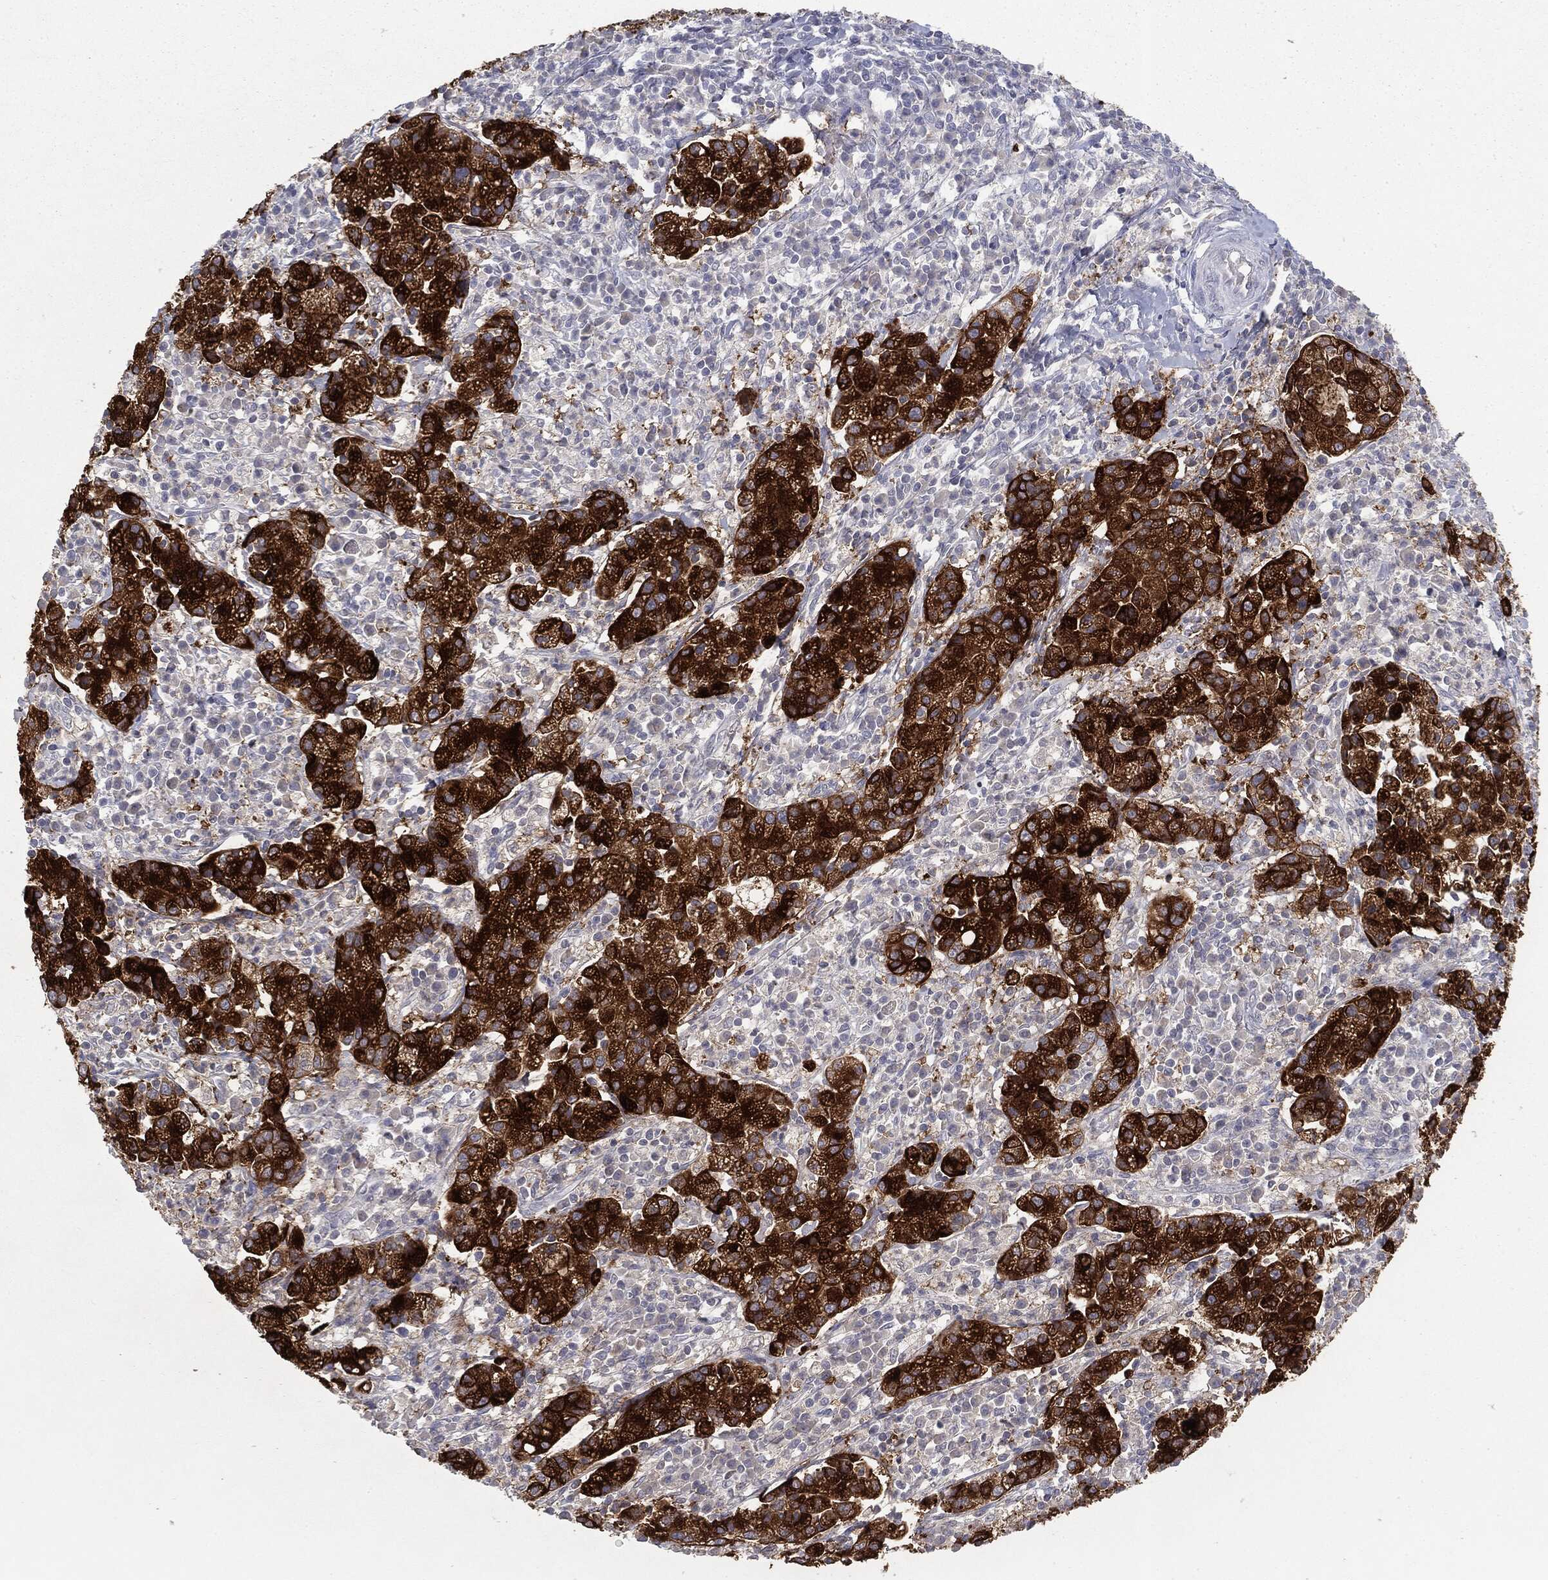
{"staining": {"intensity": "strong", "quantity": ">75%", "location": "cytoplasmic/membranous"}, "tissue": "cervical cancer", "cell_type": "Tumor cells", "image_type": "cancer", "snomed": [{"axis": "morphology", "description": "Normal tissue, NOS"}, {"axis": "morphology", "description": "Adenocarcinoma, NOS"}, {"axis": "topography", "description": "Cervix"}], "caption": "Protein staining shows strong cytoplasmic/membranous expression in approximately >75% of tumor cells in cervical adenocarcinoma.", "gene": "MUC1", "patient": {"sex": "female", "age": 44}}